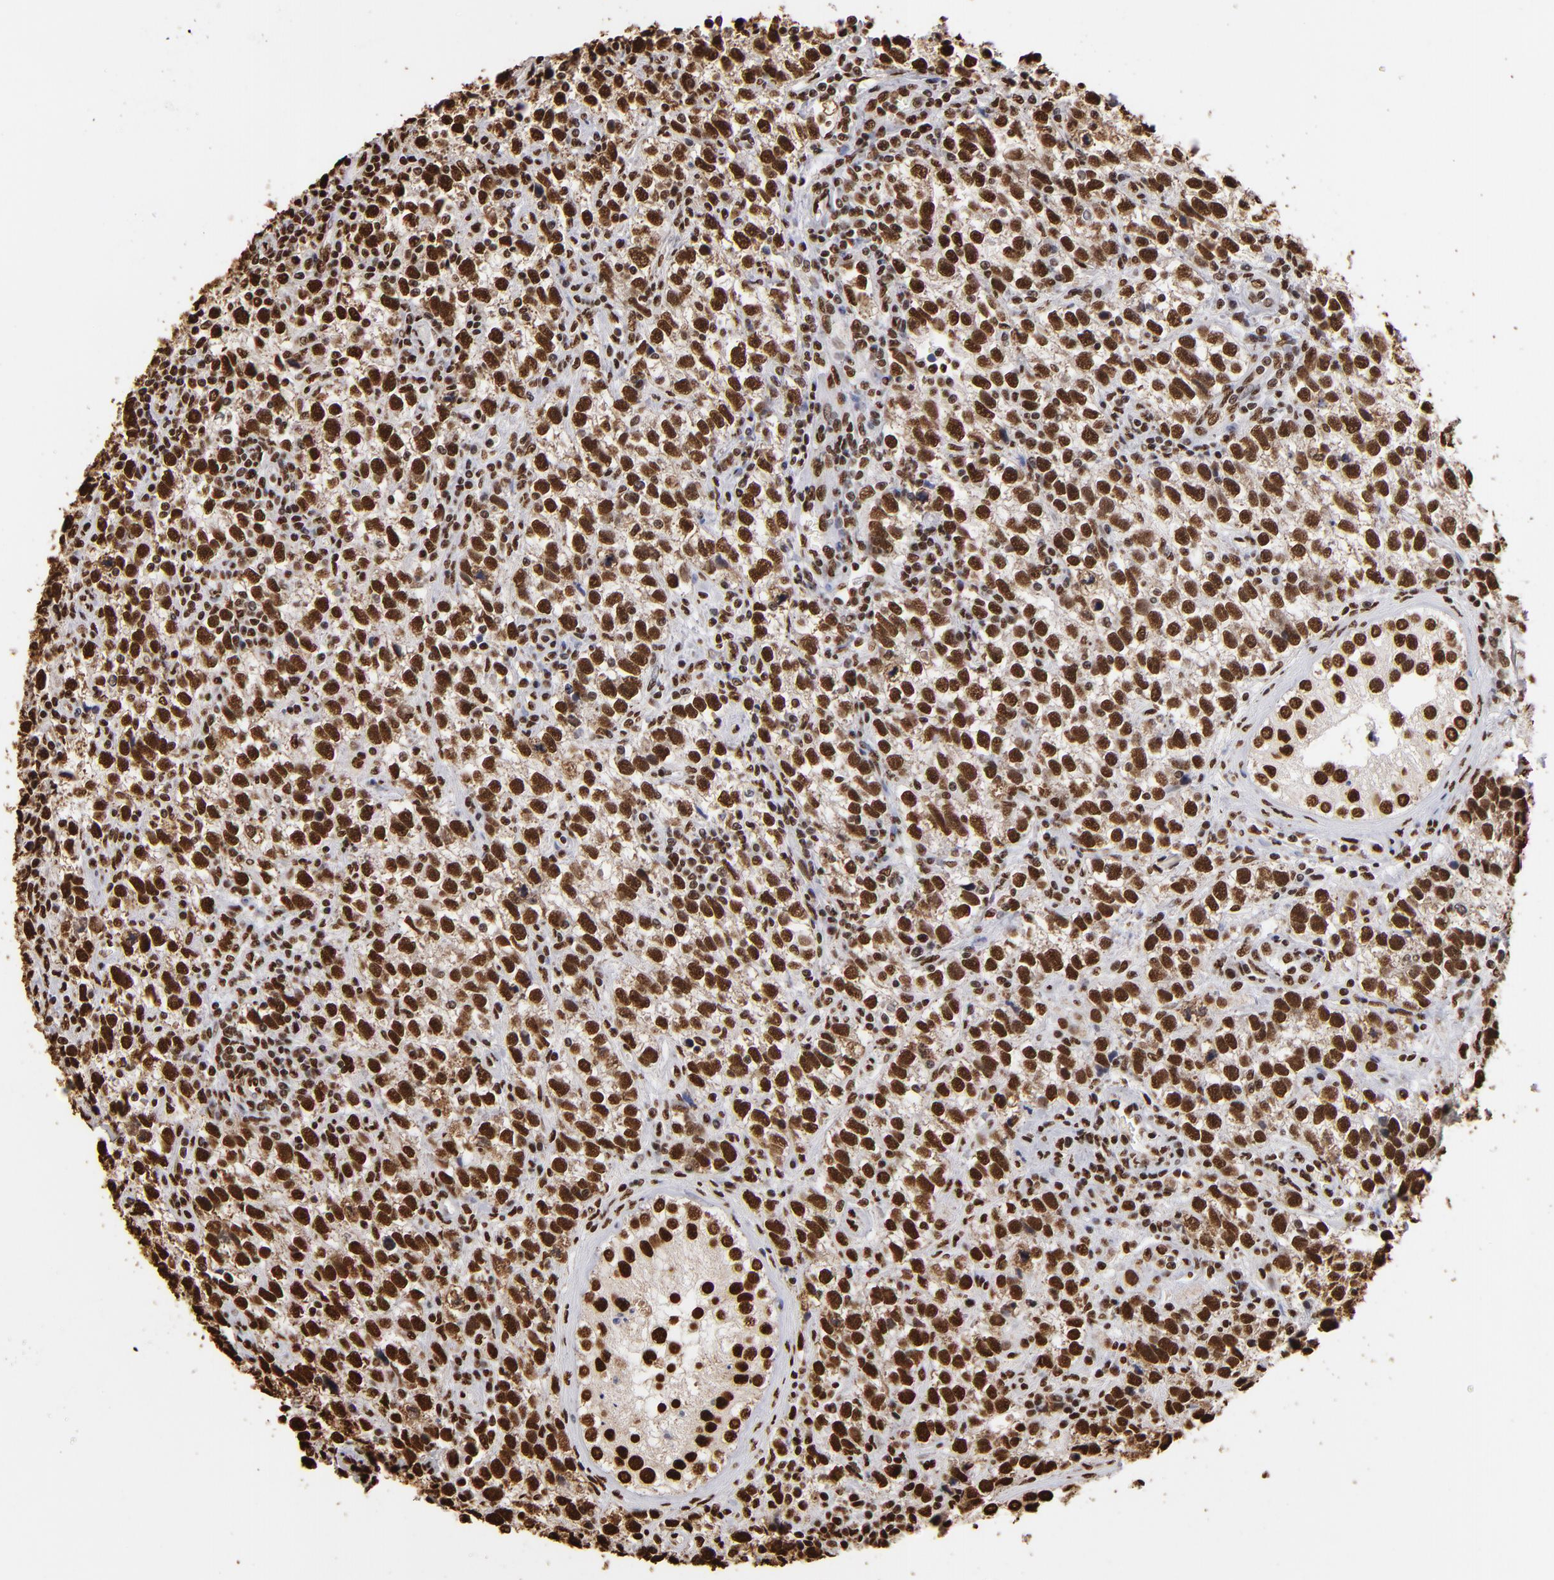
{"staining": {"intensity": "strong", "quantity": ">75%", "location": "nuclear"}, "tissue": "testis cancer", "cell_type": "Tumor cells", "image_type": "cancer", "snomed": [{"axis": "morphology", "description": "Seminoma, NOS"}, {"axis": "topography", "description": "Testis"}], "caption": "An image showing strong nuclear positivity in approximately >75% of tumor cells in testis cancer (seminoma), as visualized by brown immunohistochemical staining.", "gene": "ILF3", "patient": {"sex": "male", "age": 38}}